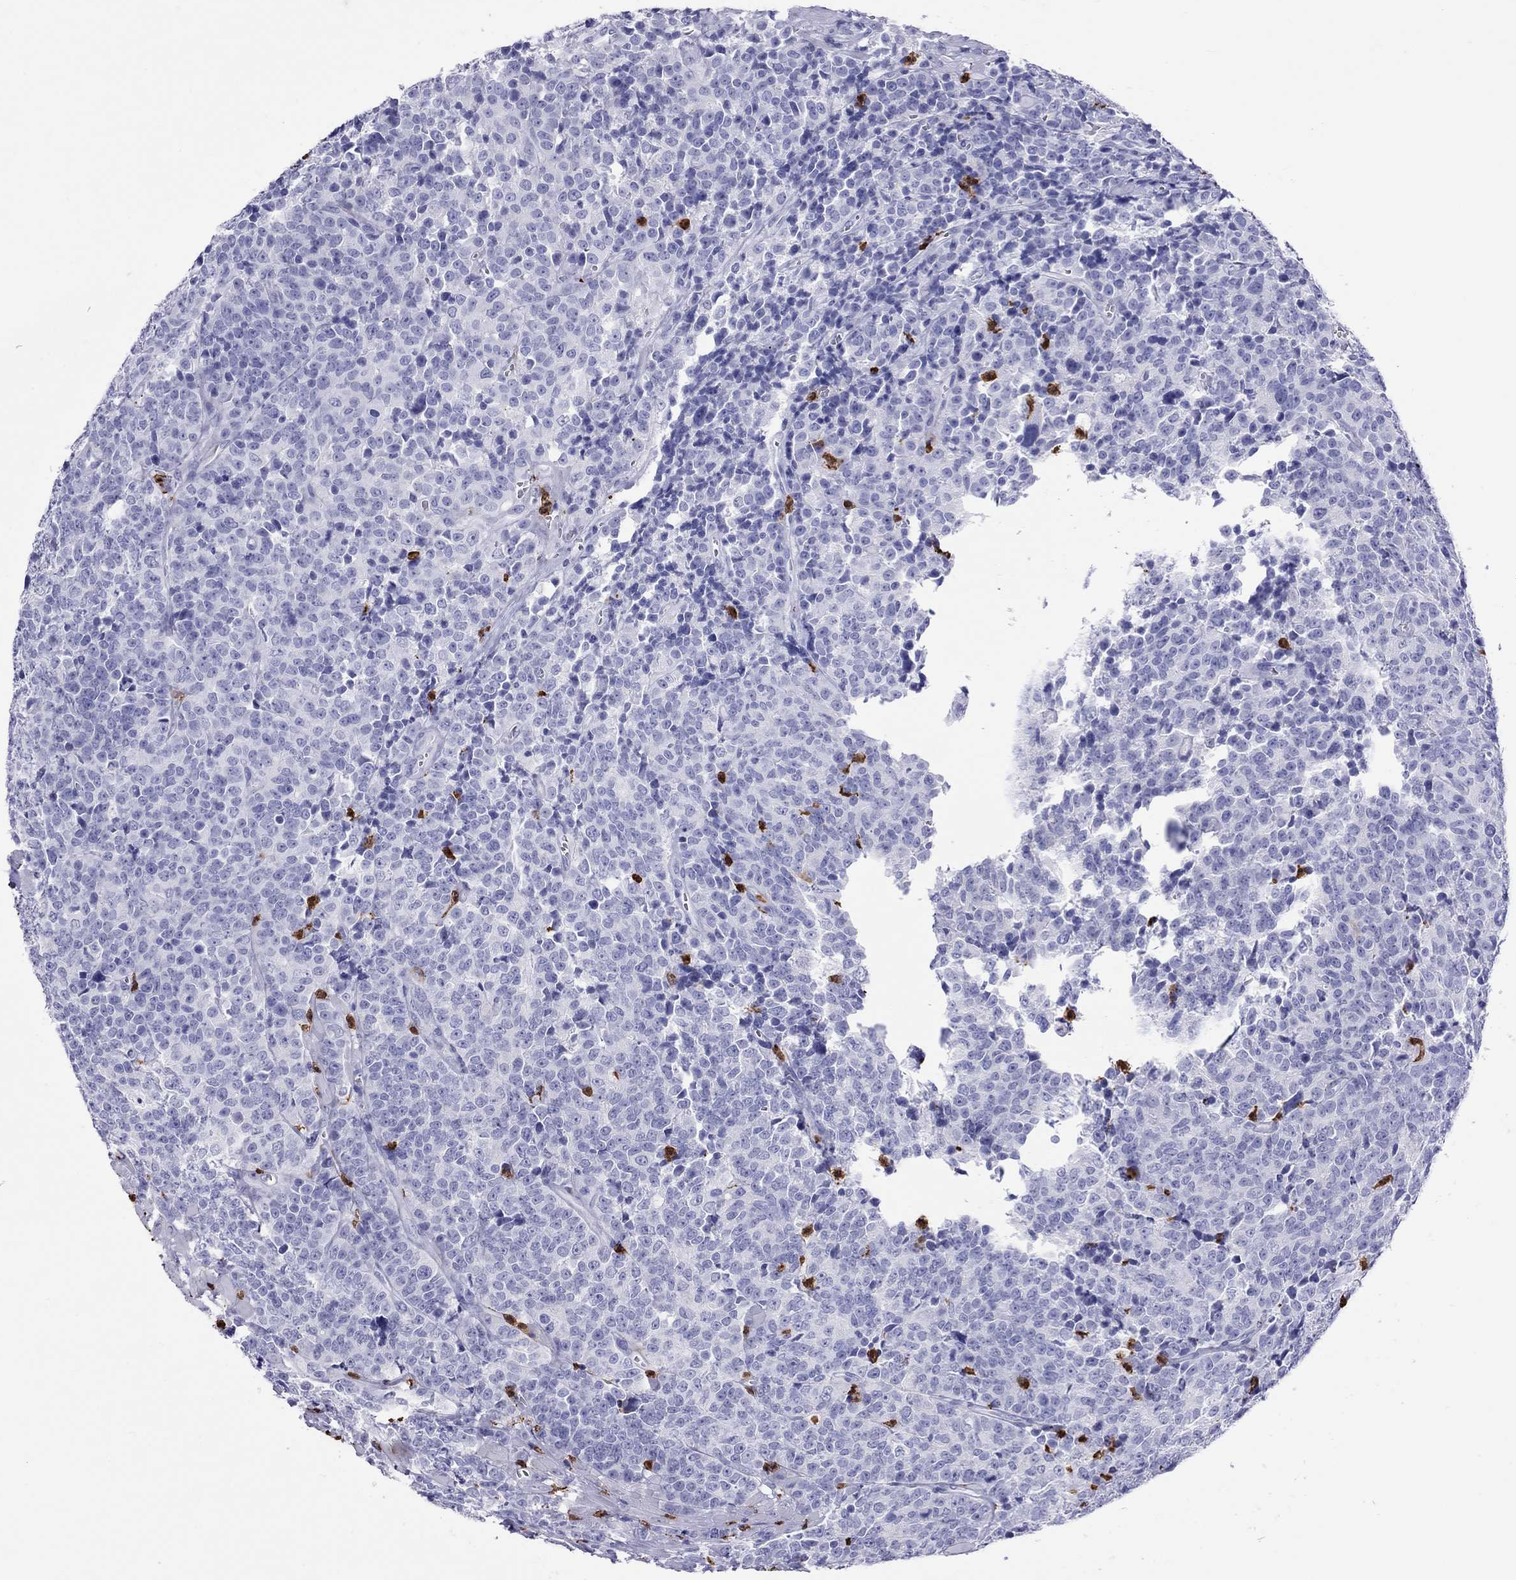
{"staining": {"intensity": "negative", "quantity": "none", "location": "none"}, "tissue": "prostate cancer", "cell_type": "Tumor cells", "image_type": "cancer", "snomed": [{"axis": "morphology", "description": "Adenocarcinoma, NOS"}, {"axis": "topography", "description": "Prostate"}], "caption": "Human adenocarcinoma (prostate) stained for a protein using IHC shows no expression in tumor cells.", "gene": "SLAMF1", "patient": {"sex": "male", "age": 67}}